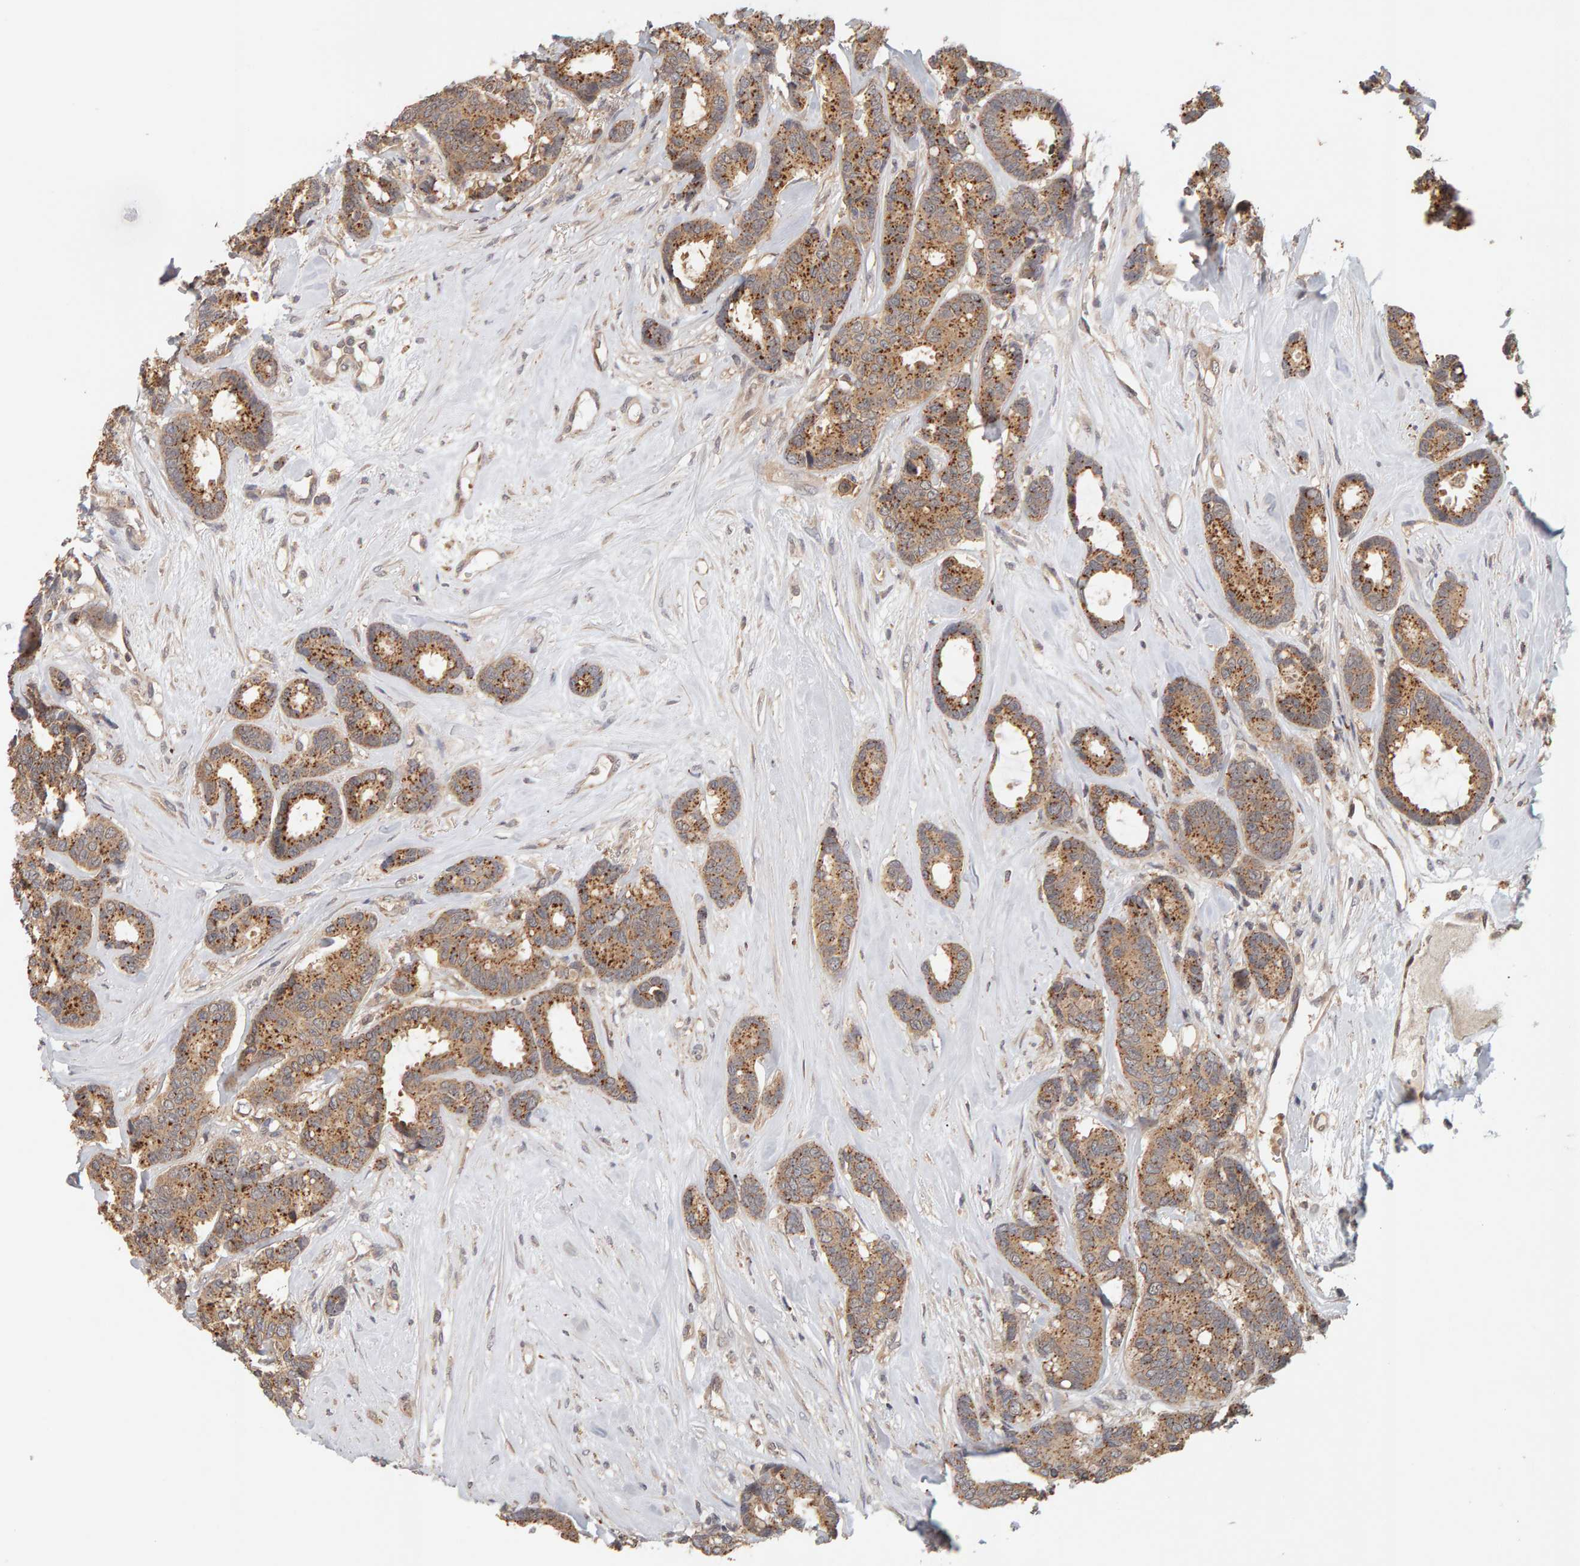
{"staining": {"intensity": "moderate", "quantity": ">75%", "location": "cytoplasmic/membranous"}, "tissue": "breast cancer", "cell_type": "Tumor cells", "image_type": "cancer", "snomed": [{"axis": "morphology", "description": "Duct carcinoma"}, {"axis": "topography", "description": "Breast"}], "caption": "Tumor cells demonstrate medium levels of moderate cytoplasmic/membranous expression in approximately >75% of cells in human breast infiltrating ductal carcinoma.", "gene": "DNAJC7", "patient": {"sex": "female", "age": 87}}